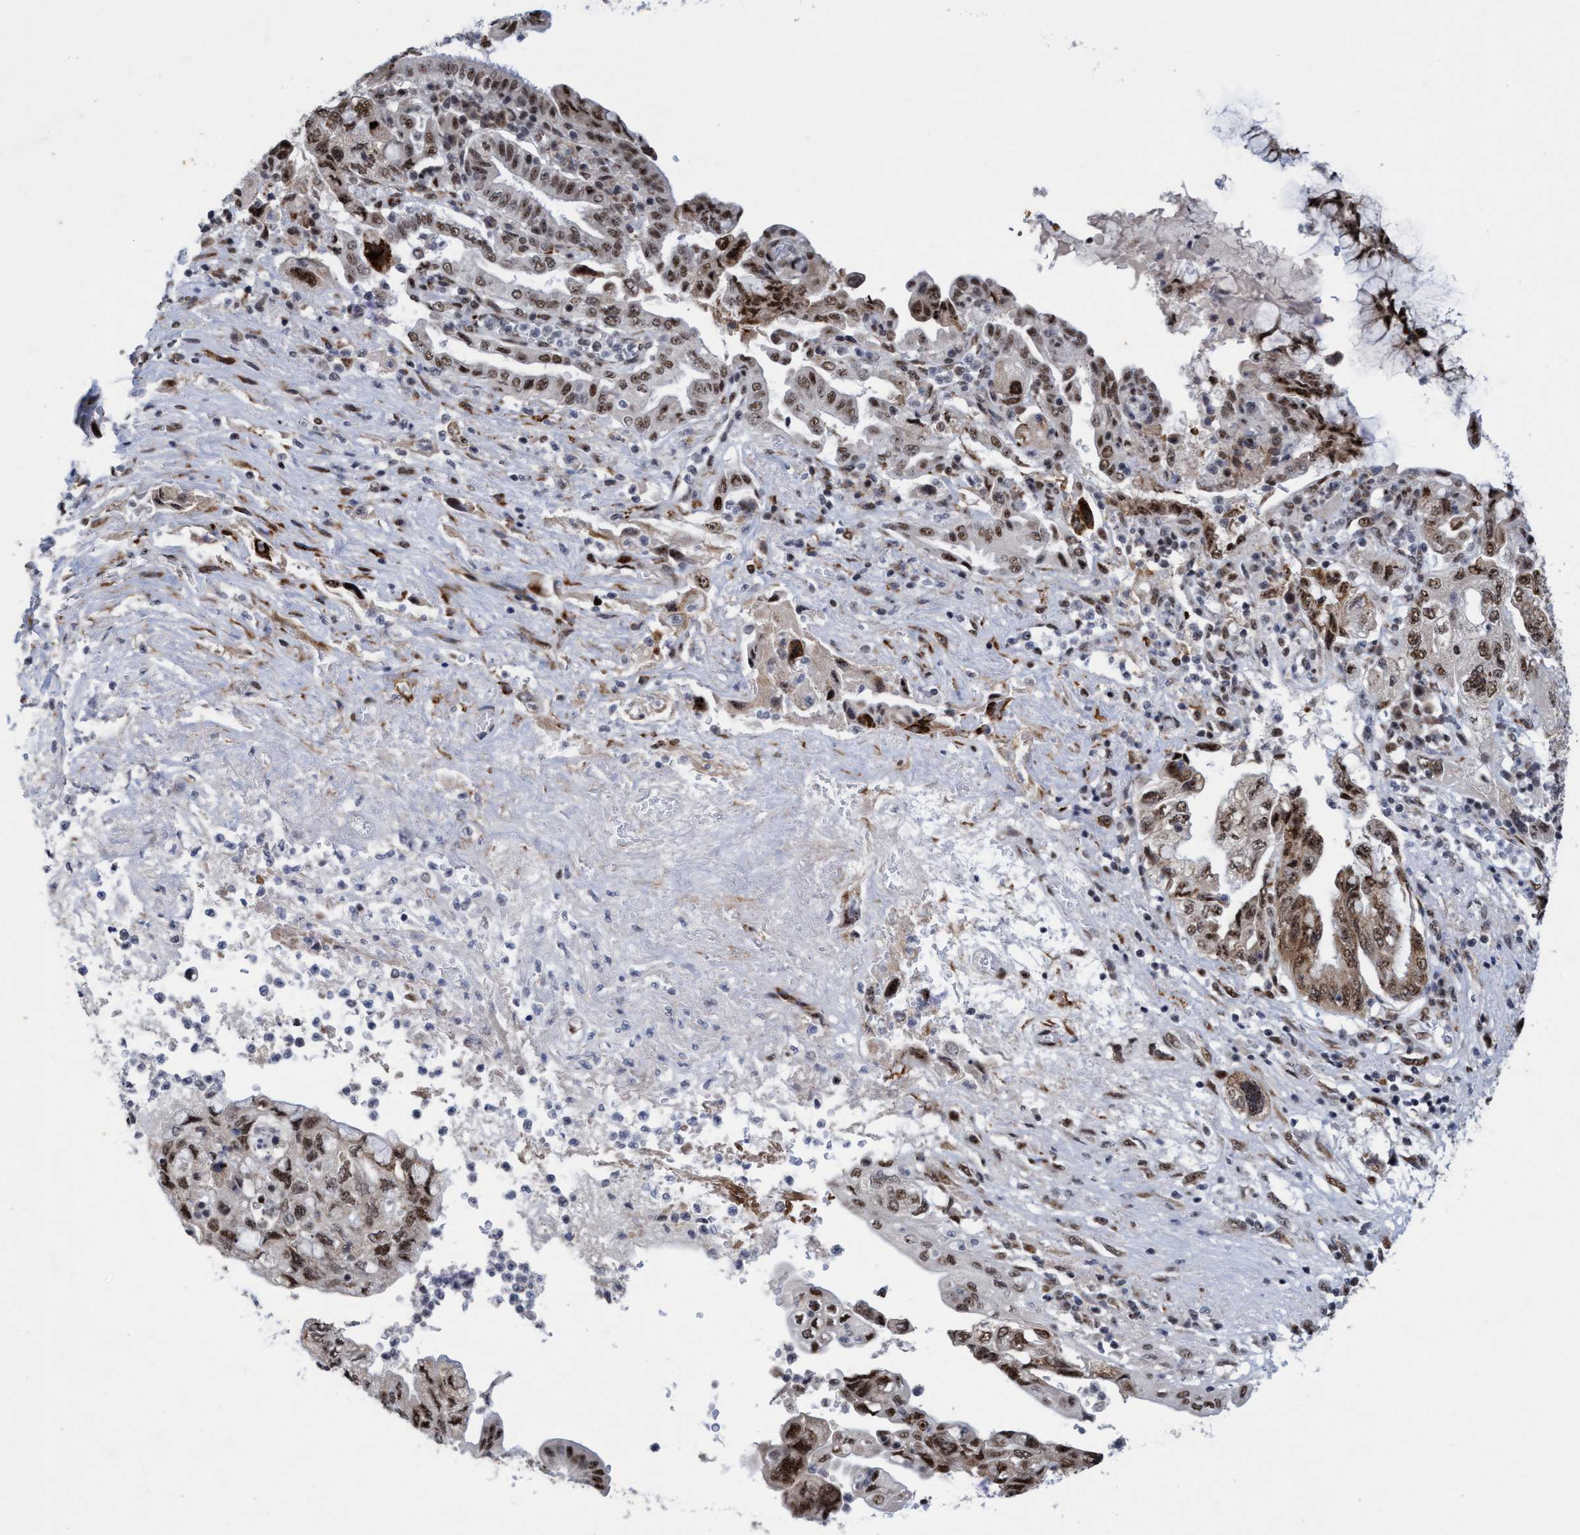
{"staining": {"intensity": "moderate", "quantity": ">75%", "location": "nuclear"}, "tissue": "pancreatic cancer", "cell_type": "Tumor cells", "image_type": "cancer", "snomed": [{"axis": "morphology", "description": "Adenocarcinoma, NOS"}, {"axis": "topography", "description": "Pancreas"}], "caption": "An immunohistochemistry image of tumor tissue is shown. Protein staining in brown highlights moderate nuclear positivity in pancreatic adenocarcinoma within tumor cells.", "gene": "GLT6D1", "patient": {"sex": "female", "age": 73}}